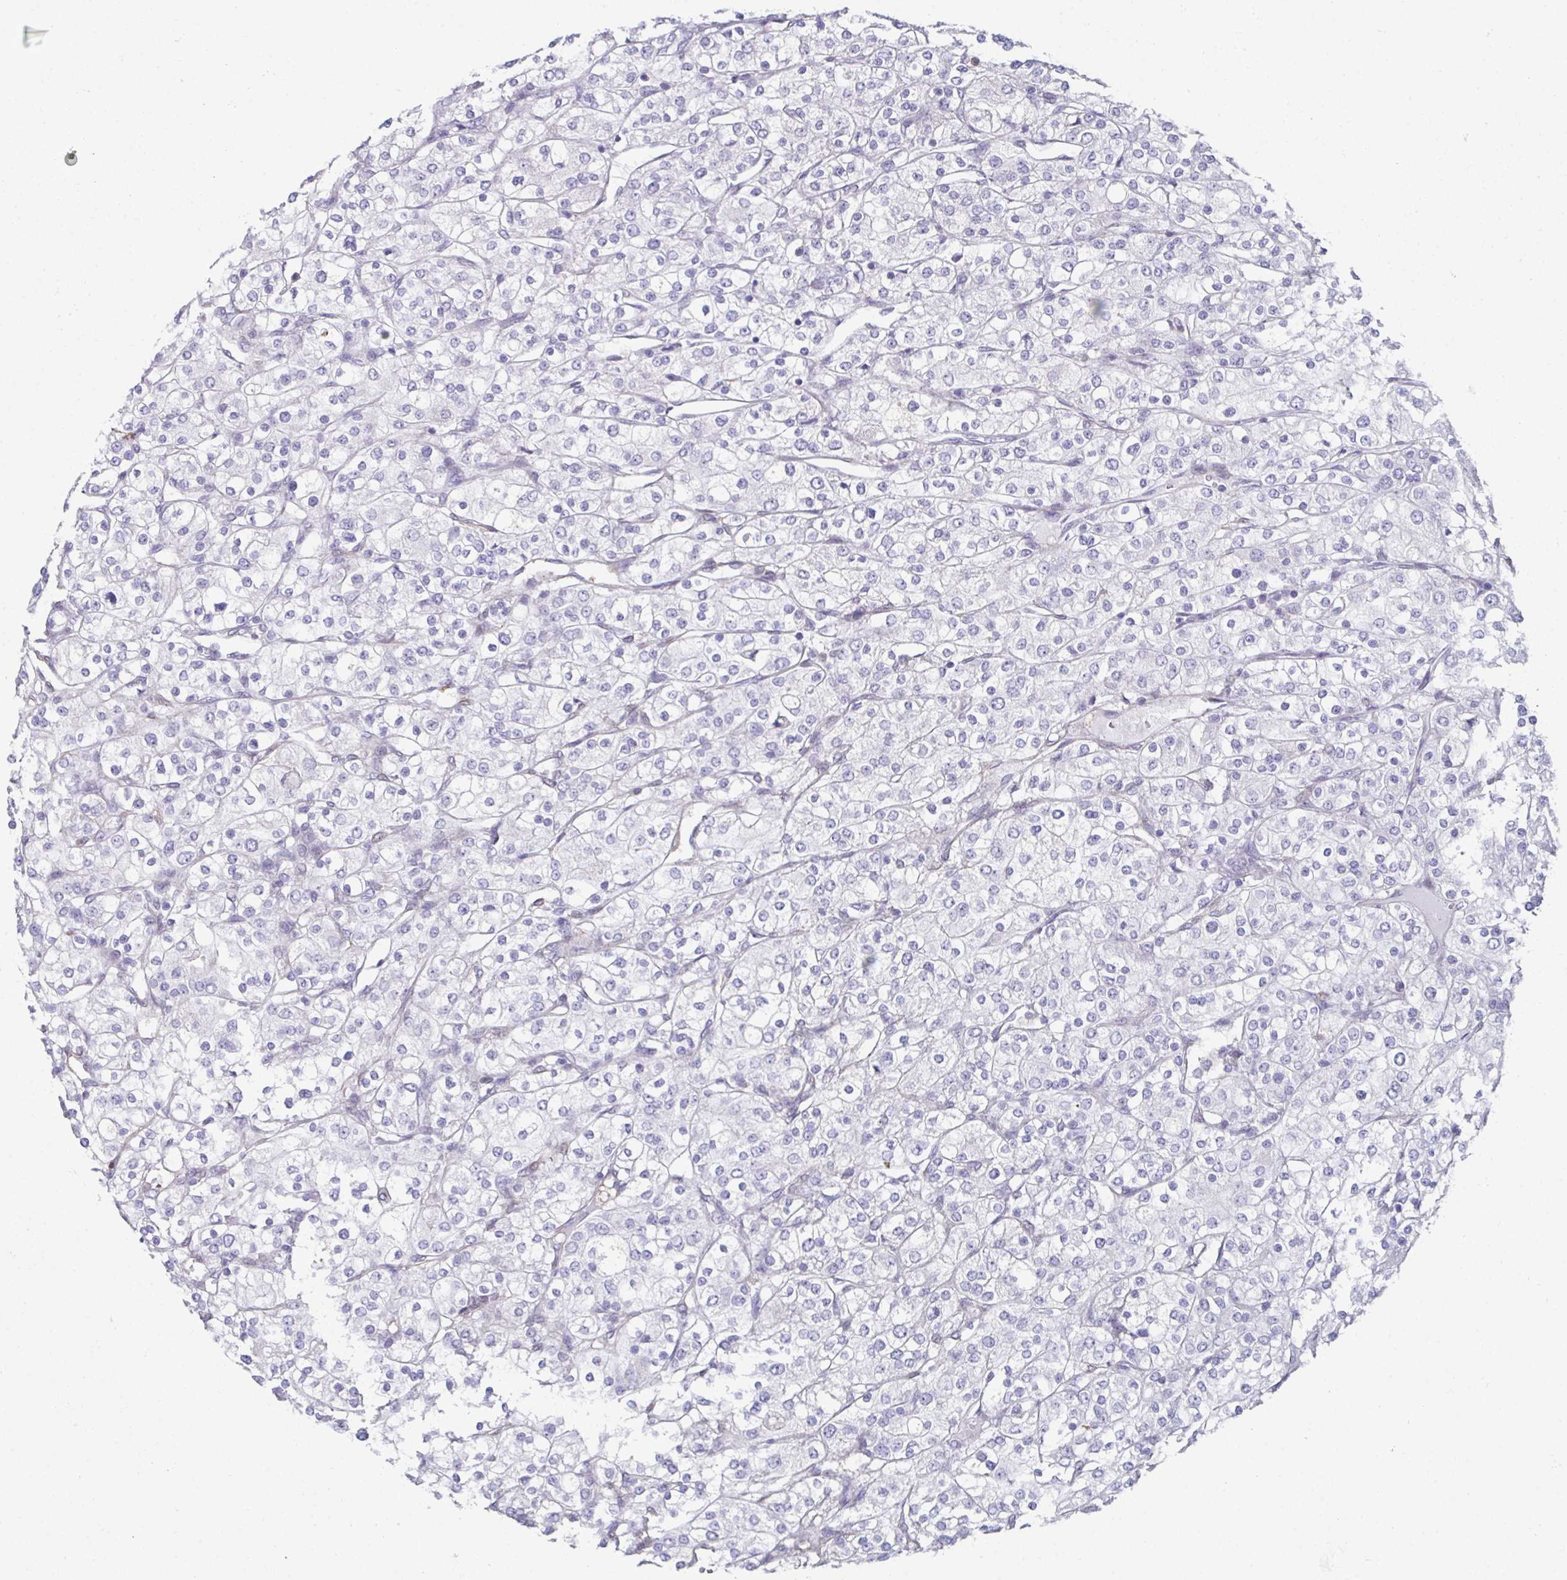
{"staining": {"intensity": "negative", "quantity": "none", "location": "none"}, "tissue": "renal cancer", "cell_type": "Tumor cells", "image_type": "cancer", "snomed": [{"axis": "morphology", "description": "Adenocarcinoma, NOS"}, {"axis": "topography", "description": "Kidney"}], "caption": "This is an immunohistochemistry (IHC) histopathology image of adenocarcinoma (renal). There is no expression in tumor cells.", "gene": "RBP1", "patient": {"sex": "male", "age": 80}}